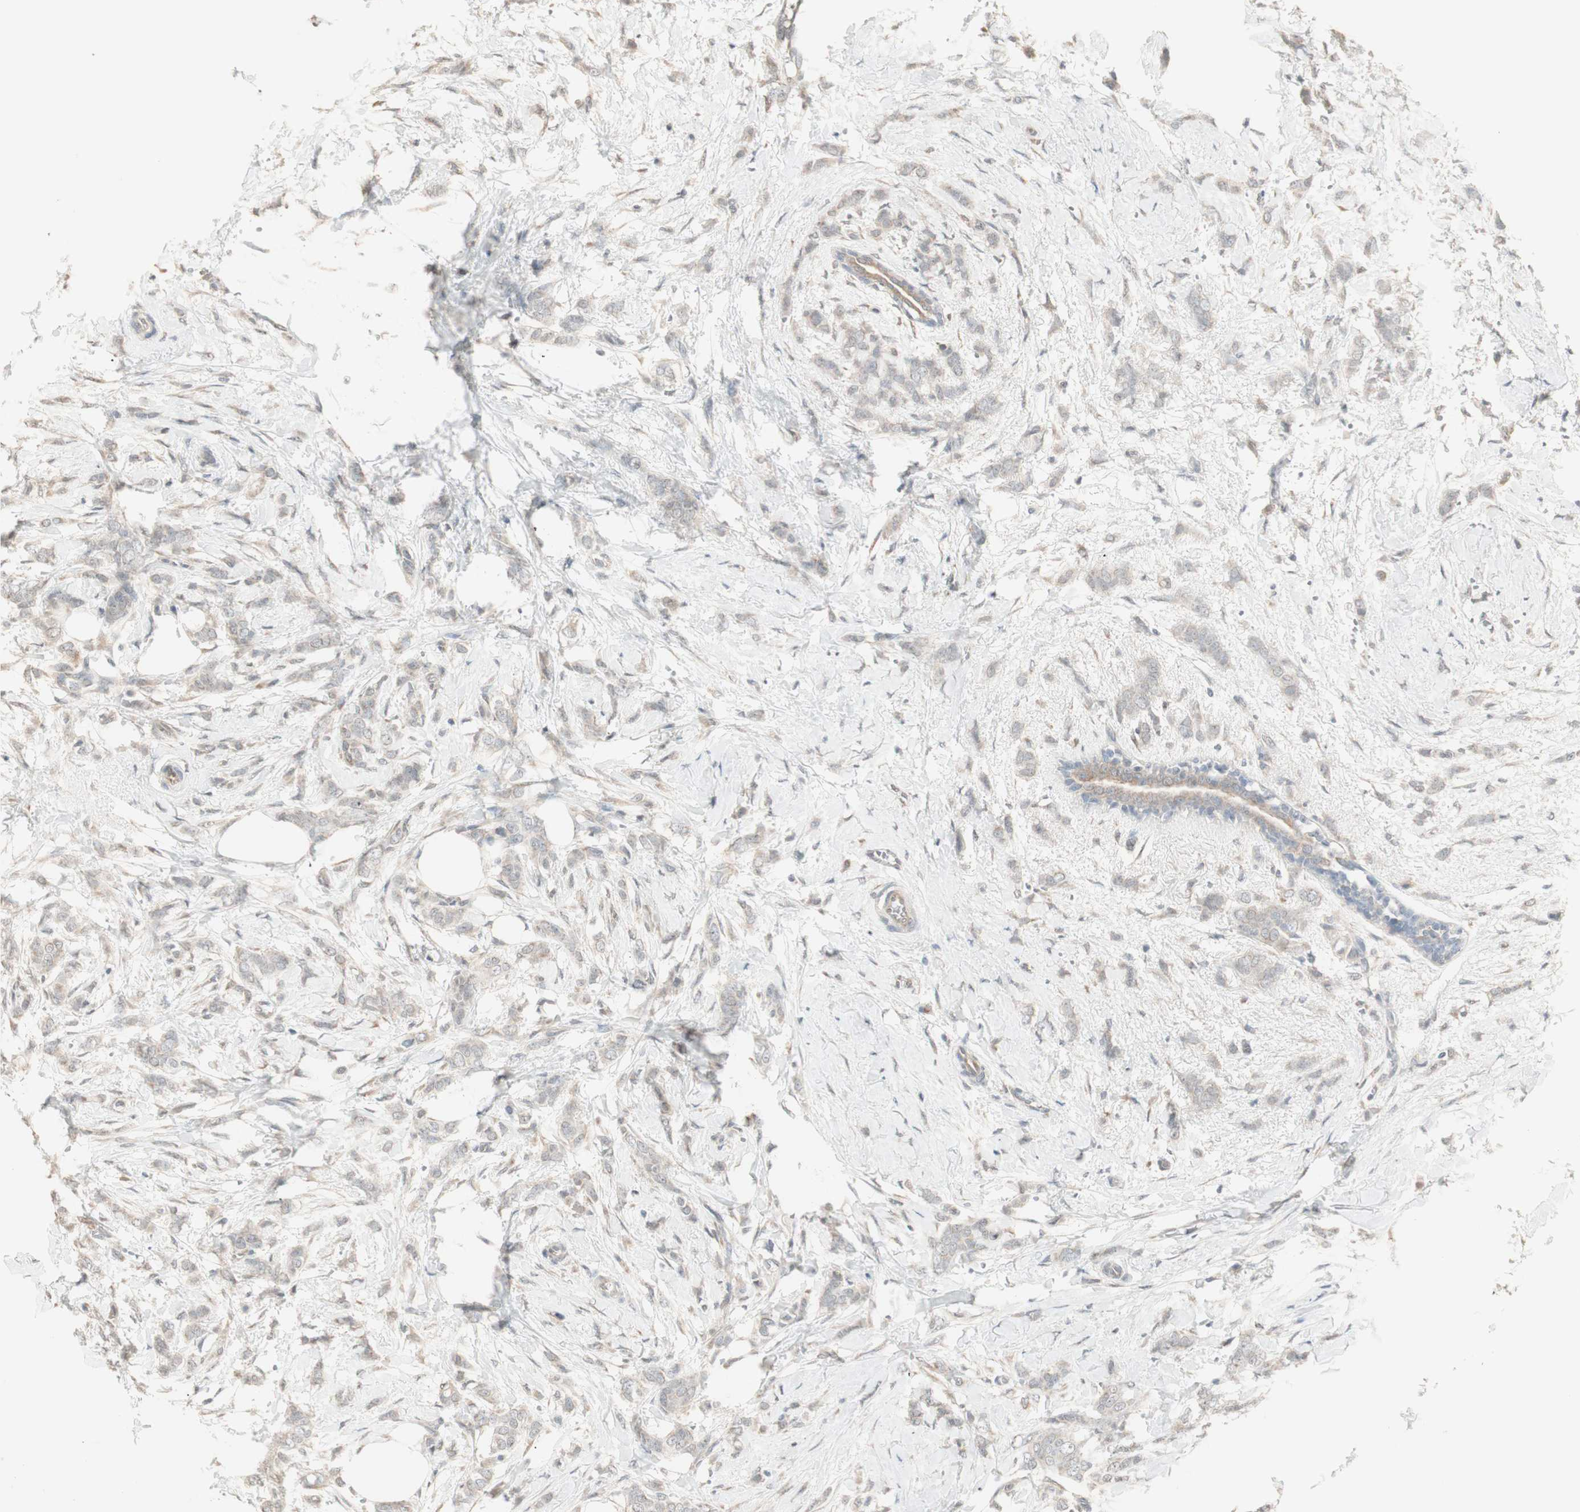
{"staining": {"intensity": "weak", "quantity": ">75%", "location": "cytoplasmic/membranous"}, "tissue": "breast cancer", "cell_type": "Tumor cells", "image_type": "cancer", "snomed": [{"axis": "morphology", "description": "Lobular carcinoma, in situ"}, {"axis": "morphology", "description": "Lobular carcinoma"}, {"axis": "topography", "description": "Breast"}], "caption": "This micrograph demonstrates IHC staining of lobular carcinoma (breast), with low weak cytoplasmic/membranous staining in approximately >75% of tumor cells.", "gene": "TASOR", "patient": {"sex": "female", "age": 41}}